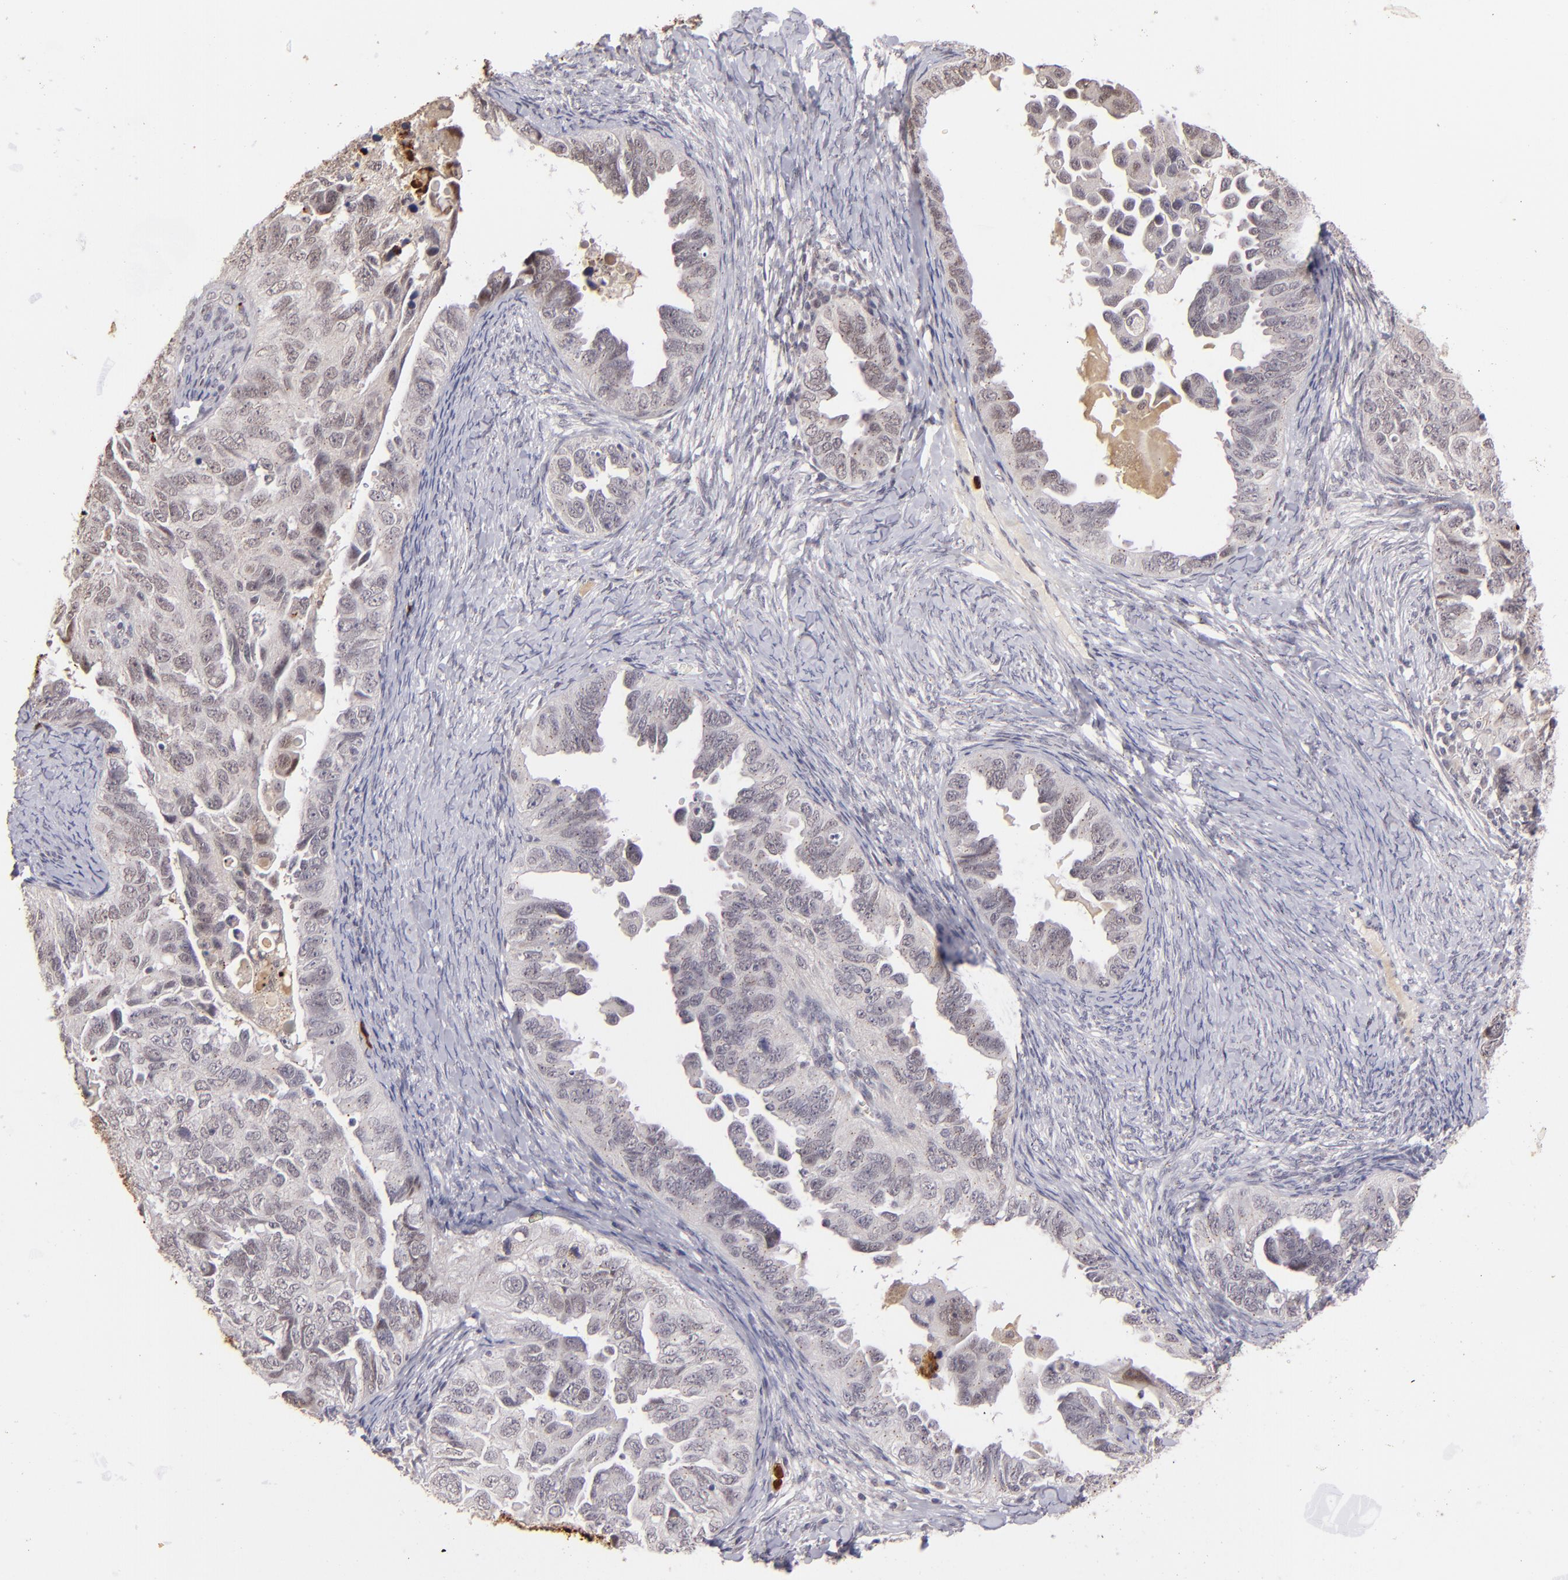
{"staining": {"intensity": "negative", "quantity": "none", "location": "none"}, "tissue": "ovarian cancer", "cell_type": "Tumor cells", "image_type": "cancer", "snomed": [{"axis": "morphology", "description": "Cystadenocarcinoma, serous, NOS"}, {"axis": "topography", "description": "Ovary"}], "caption": "The IHC micrograph has no significant staining in tumor cells of serous cystadenocarcinoma (ovarian) tissue. (Immunohistochemistry, brightfield microscopy, high magnification).", "gene": "RXRG", "patient": {"sex": "female", "age": 82}}